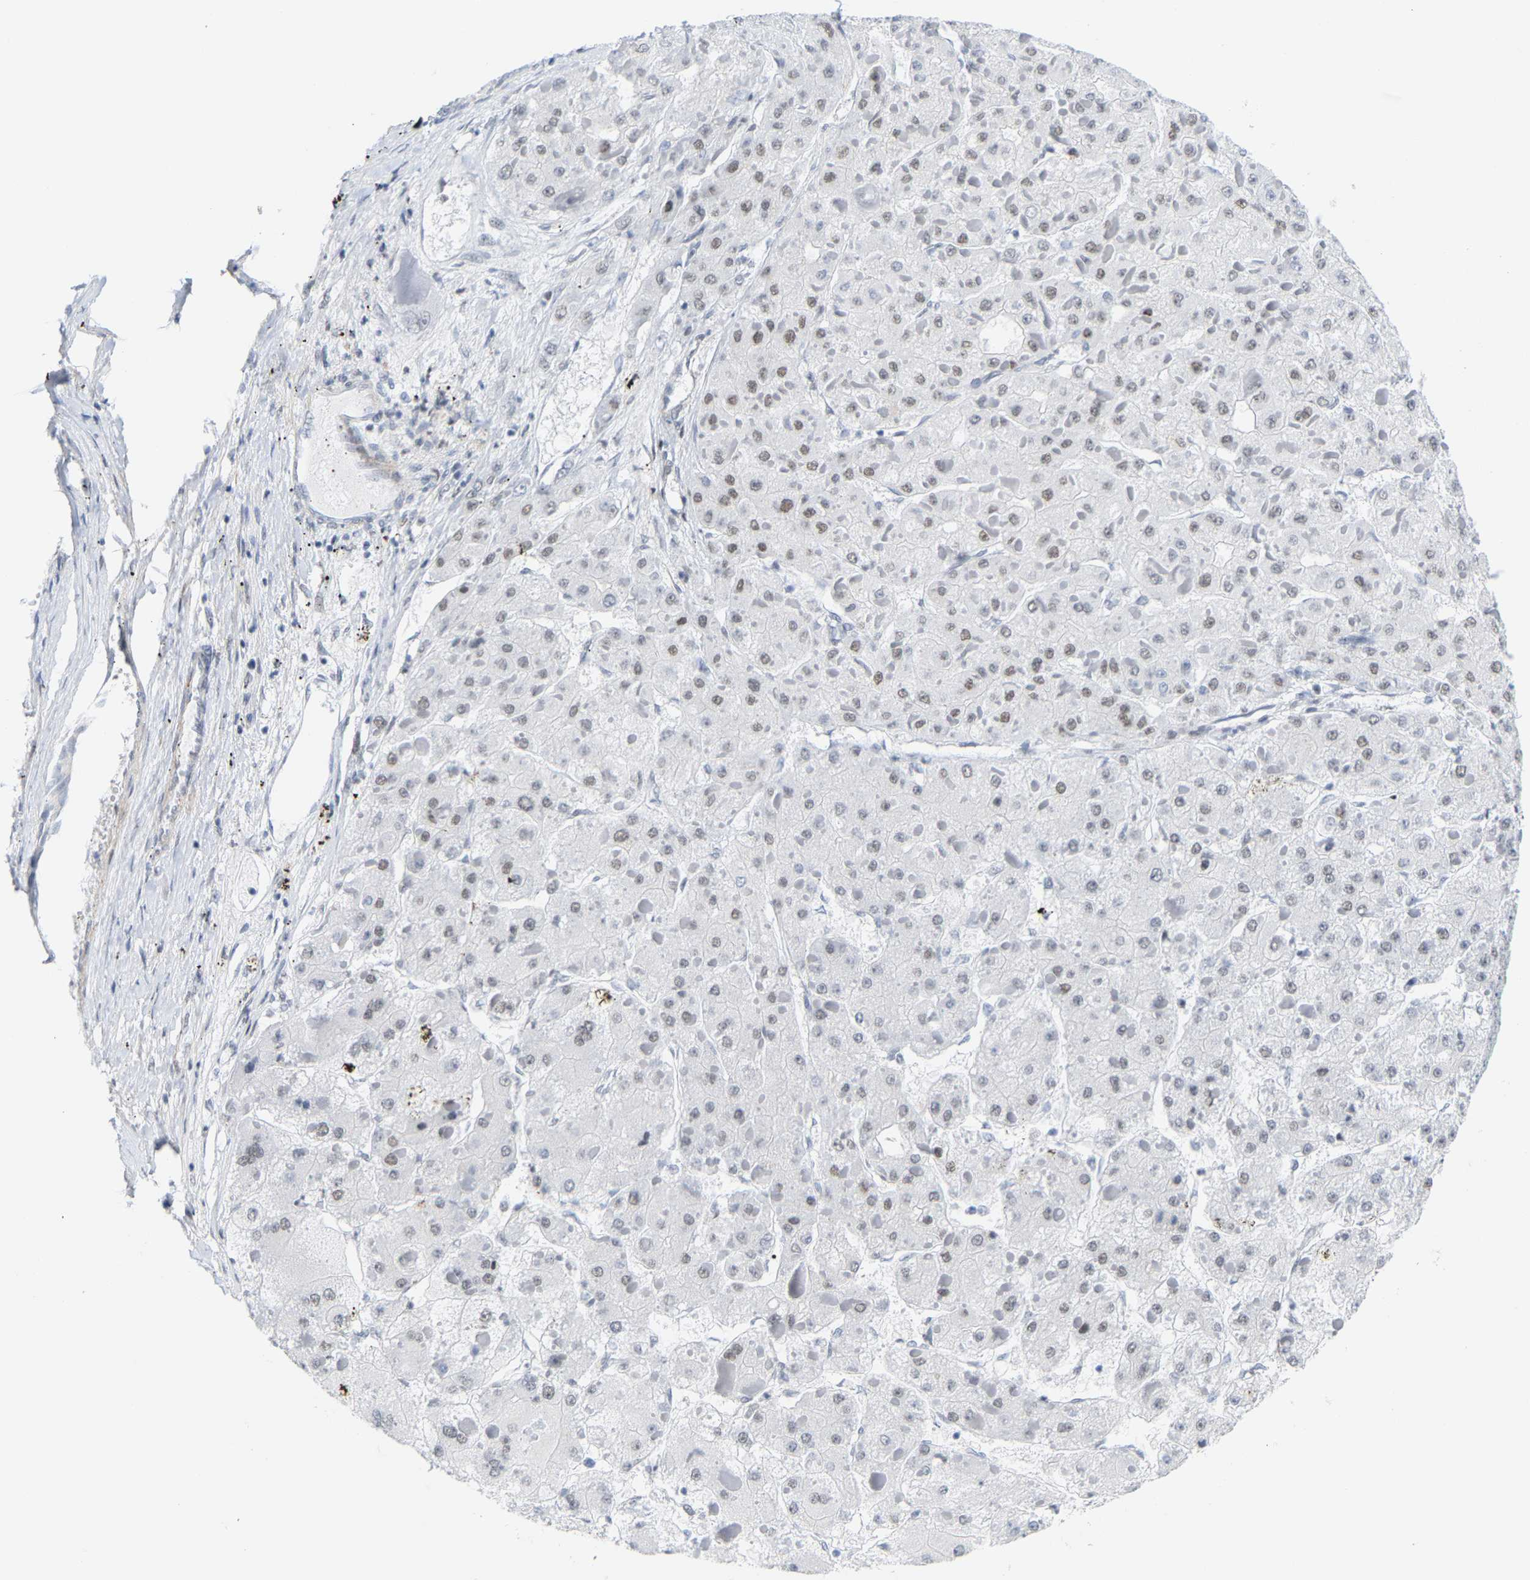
{"staining": {"intensity": "weak", "quantity": "25%-75%", "location": "nuclear"}, "tissue": "liver cancer", "cell_type": "Tumor cells", "image_type": "cancer", "snomed": [{"axis": "morphology", "description": "Carcinoma, Hepatocellular, NOS"}, {"axis": "topography", "description": "Liver"}], "caption": "IHC micrograph of human liver cancer (hepatocellular carcinoma) stained for a protein (brown), which displays low levels of weak nuclear staining in approximately 25%-75% of tumor cells.", "gene": "FAM180A", "patient": {"sex": "female", "age": 73}}